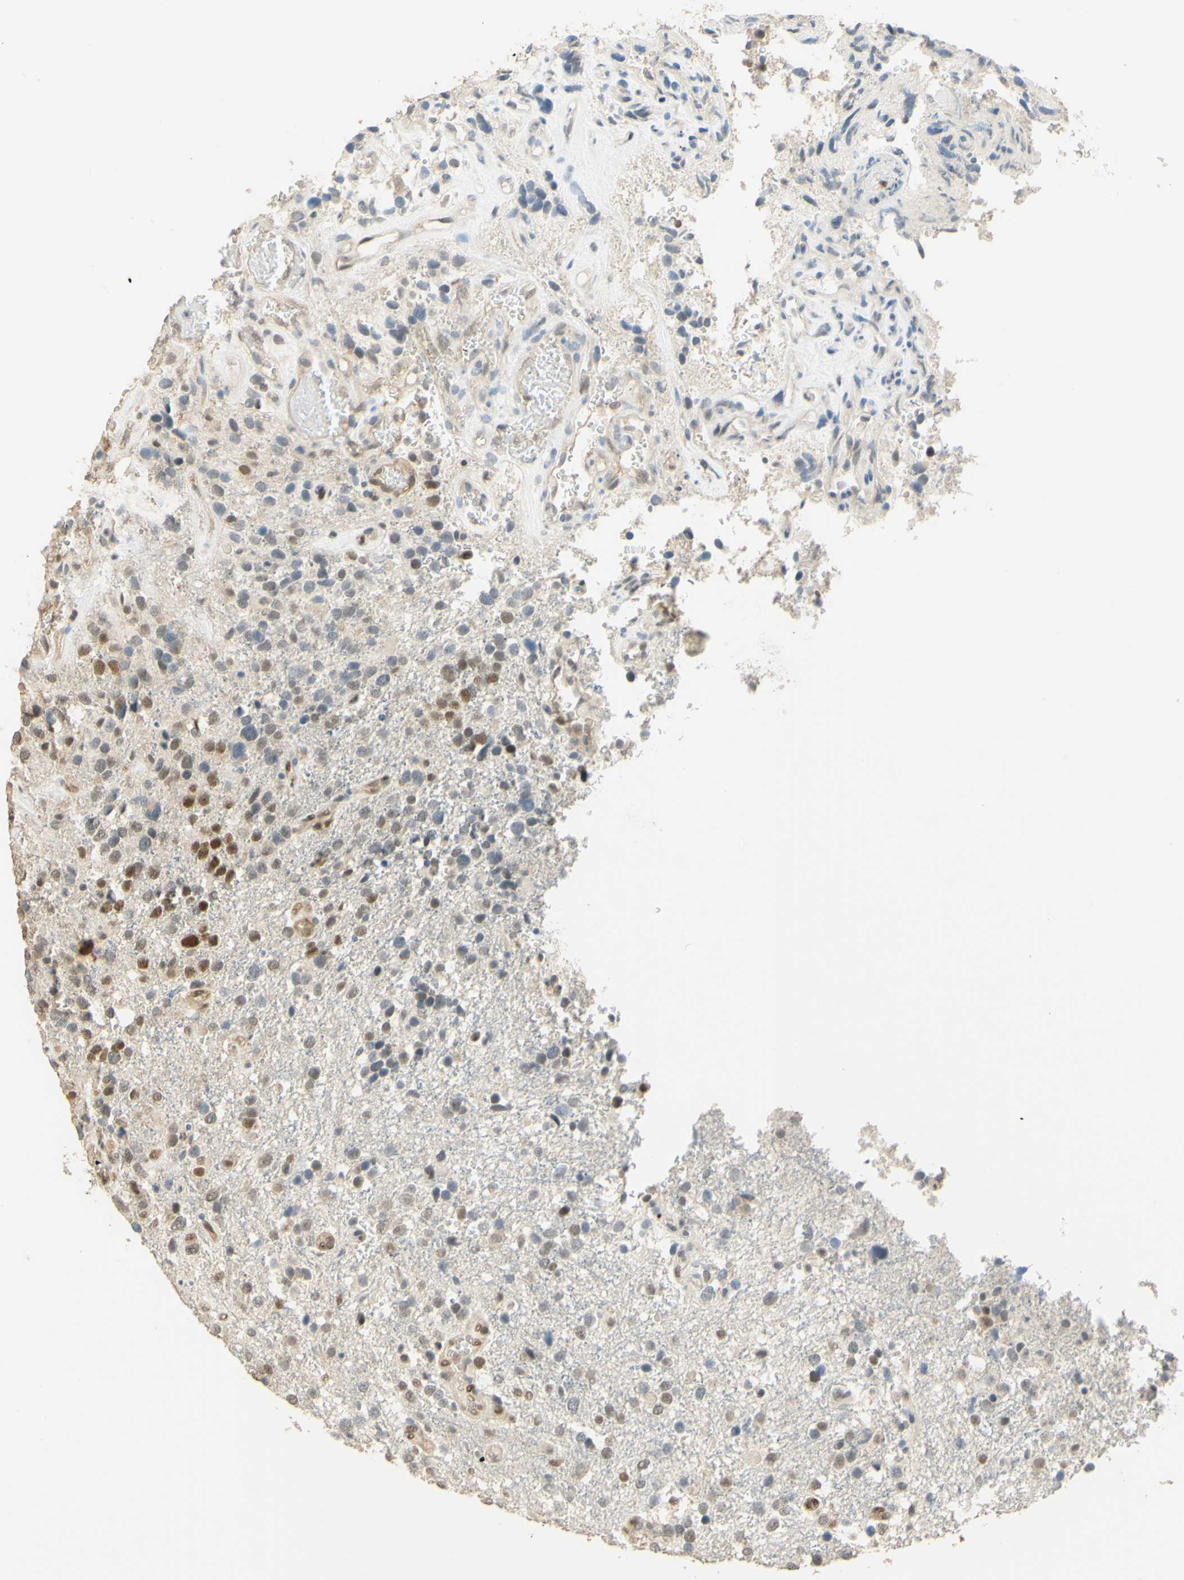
{"staining": {"intensity": "moderate", "quantity": "25%-75%", "location": "nuclear"}, "tissue": "glioma", "cell_type": "Tumor cells", "image_type": "cancer", "snomed": [{"axis": "morphology", "description": "Glioma, malignant, High grade"}, {"axis": "topography", "description": "Brain"}], "caption": "Malignant high-grade glioma tissue reveals moderate nuclear positivity in approximately 25%-75% of tumor cells", "gene": "POLB", "patient": {"sex": "female", "age": 58}}